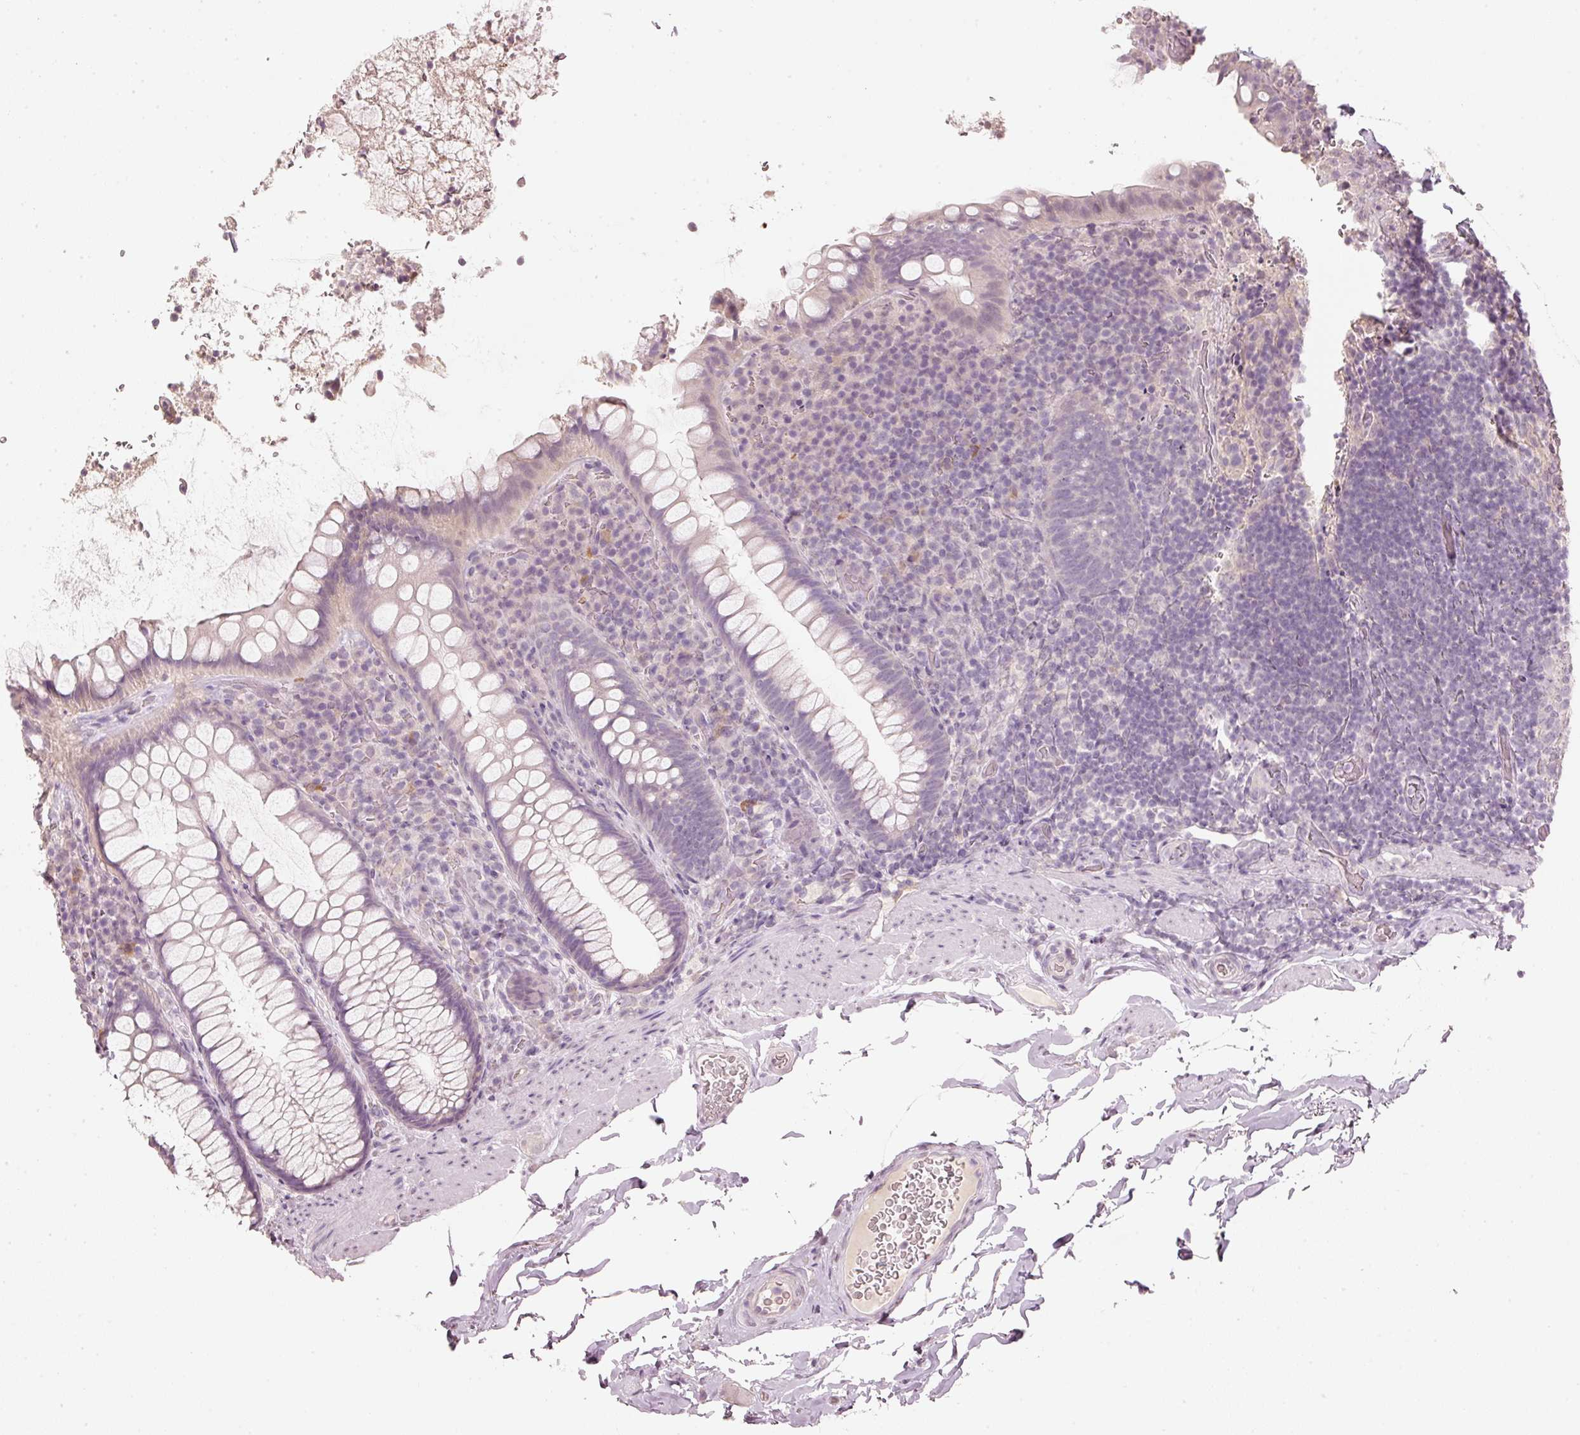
{"staining": {"intensity": "weak", "quantity": "<25%", "location": "cytoplasmic/membranous"}, "tissue": "rectum", "cell_type": "Glandular cells", "image_type": "normal", "snomed": [{"axis": "morphology", "description": "Normal tissue, NOS"}, {"axis": "topography", "description": "Rectum"}], "caption": "Immunohistochemical staining of normal rectum exhibits no significant expression in glandular cells.", "gene": "STEAP1", "patient": {"sex": "female", "age": 69}}